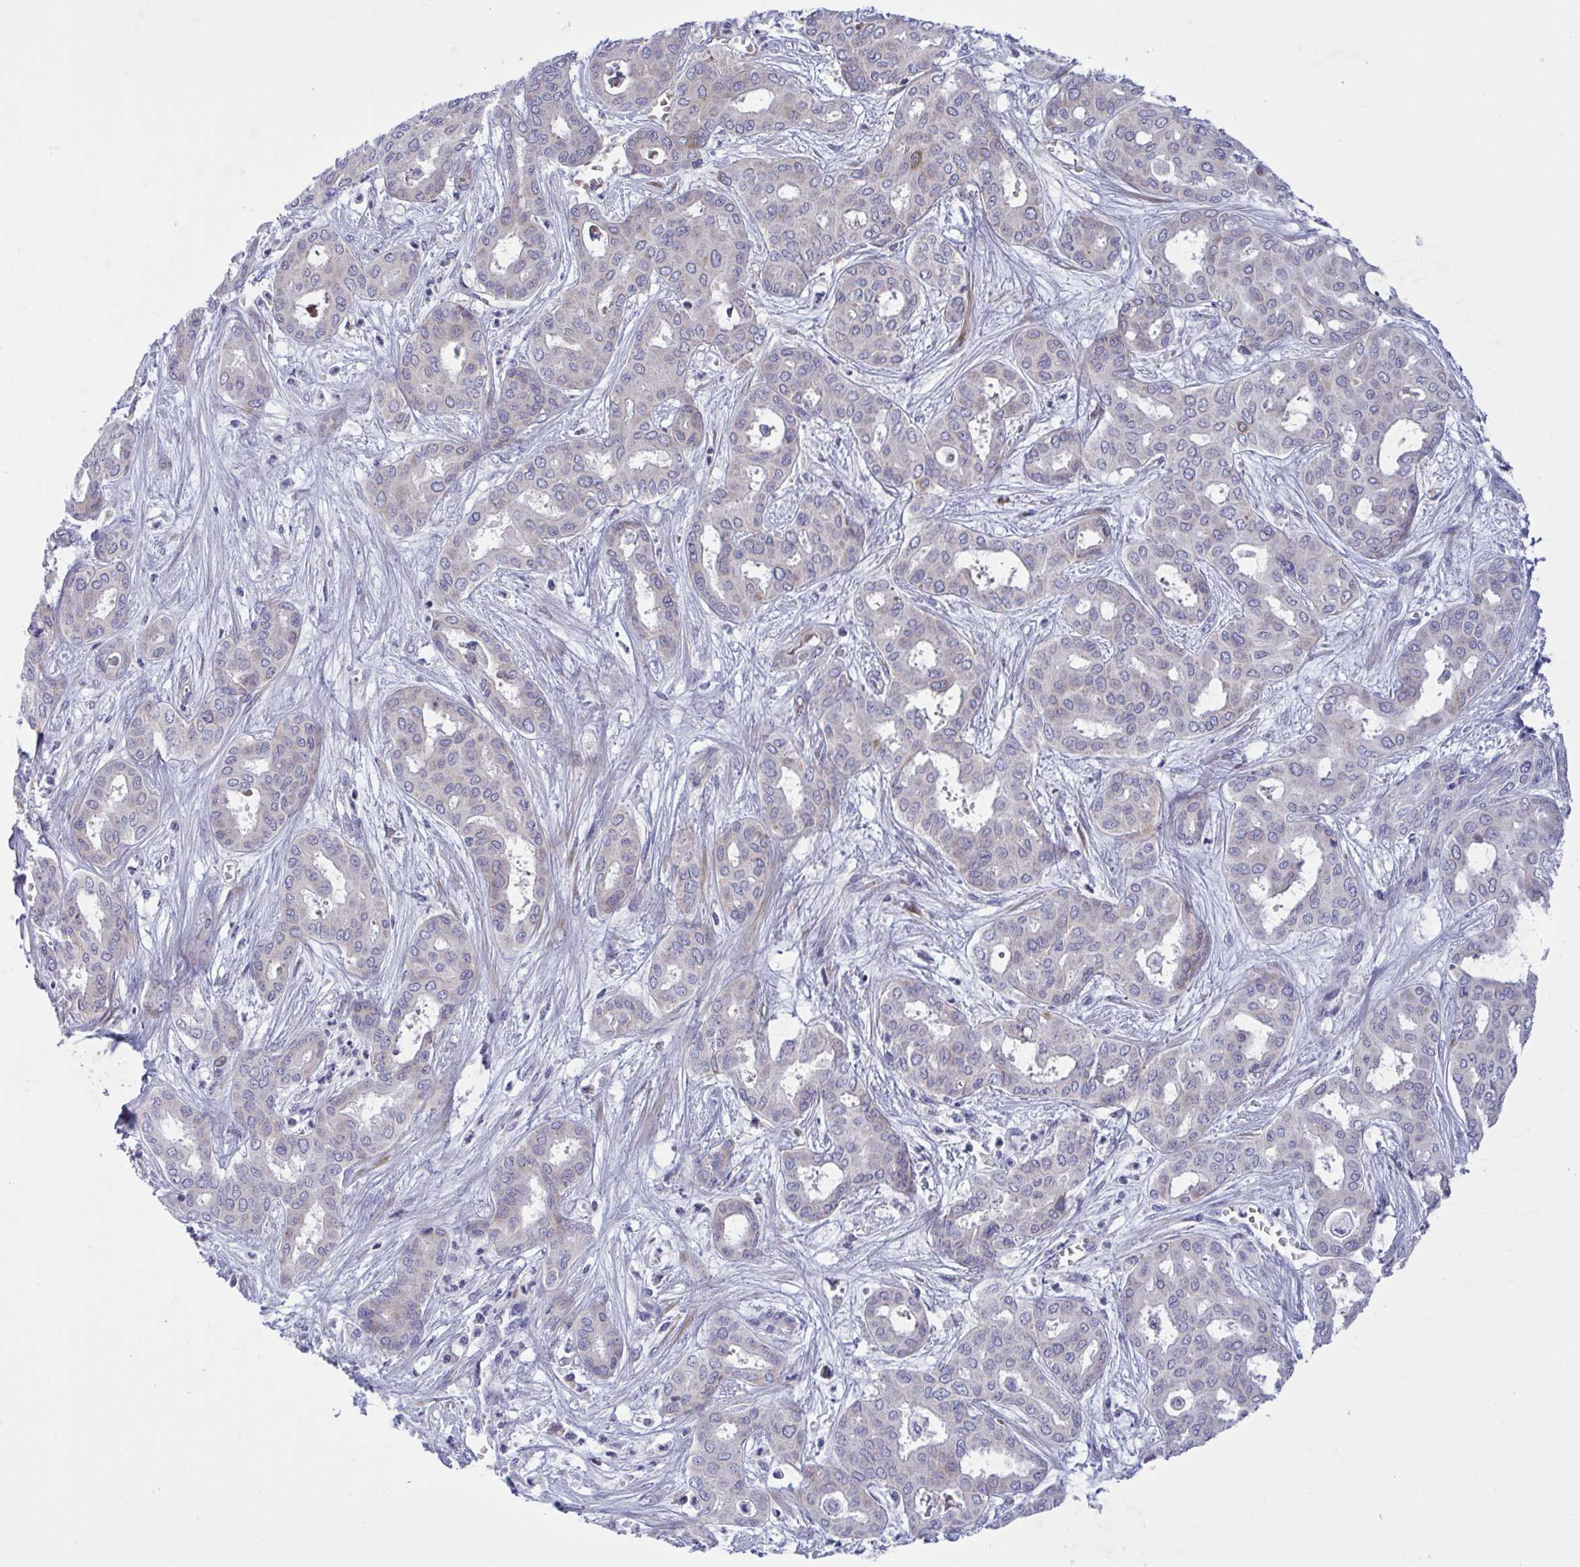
{"staining": {"intensity": "weak", "quantity": "<25%", "location": "cytoplasmic/membranous"}, "tissue": "liver cancer", "cell_type": "Tumor cells", "image_type": "cancer", "snomed": [{"axis": "morphology", "description": "Cholangiocarcinoma"}, {"axis": "topography", "description": "Liver"}], "caption": "Protein analysis of liver cholangiocarcinoma exhibits no significant positivity in tumor cells.", "gene": "NTN1", "patient": {"sex": "female", "age": 64}}